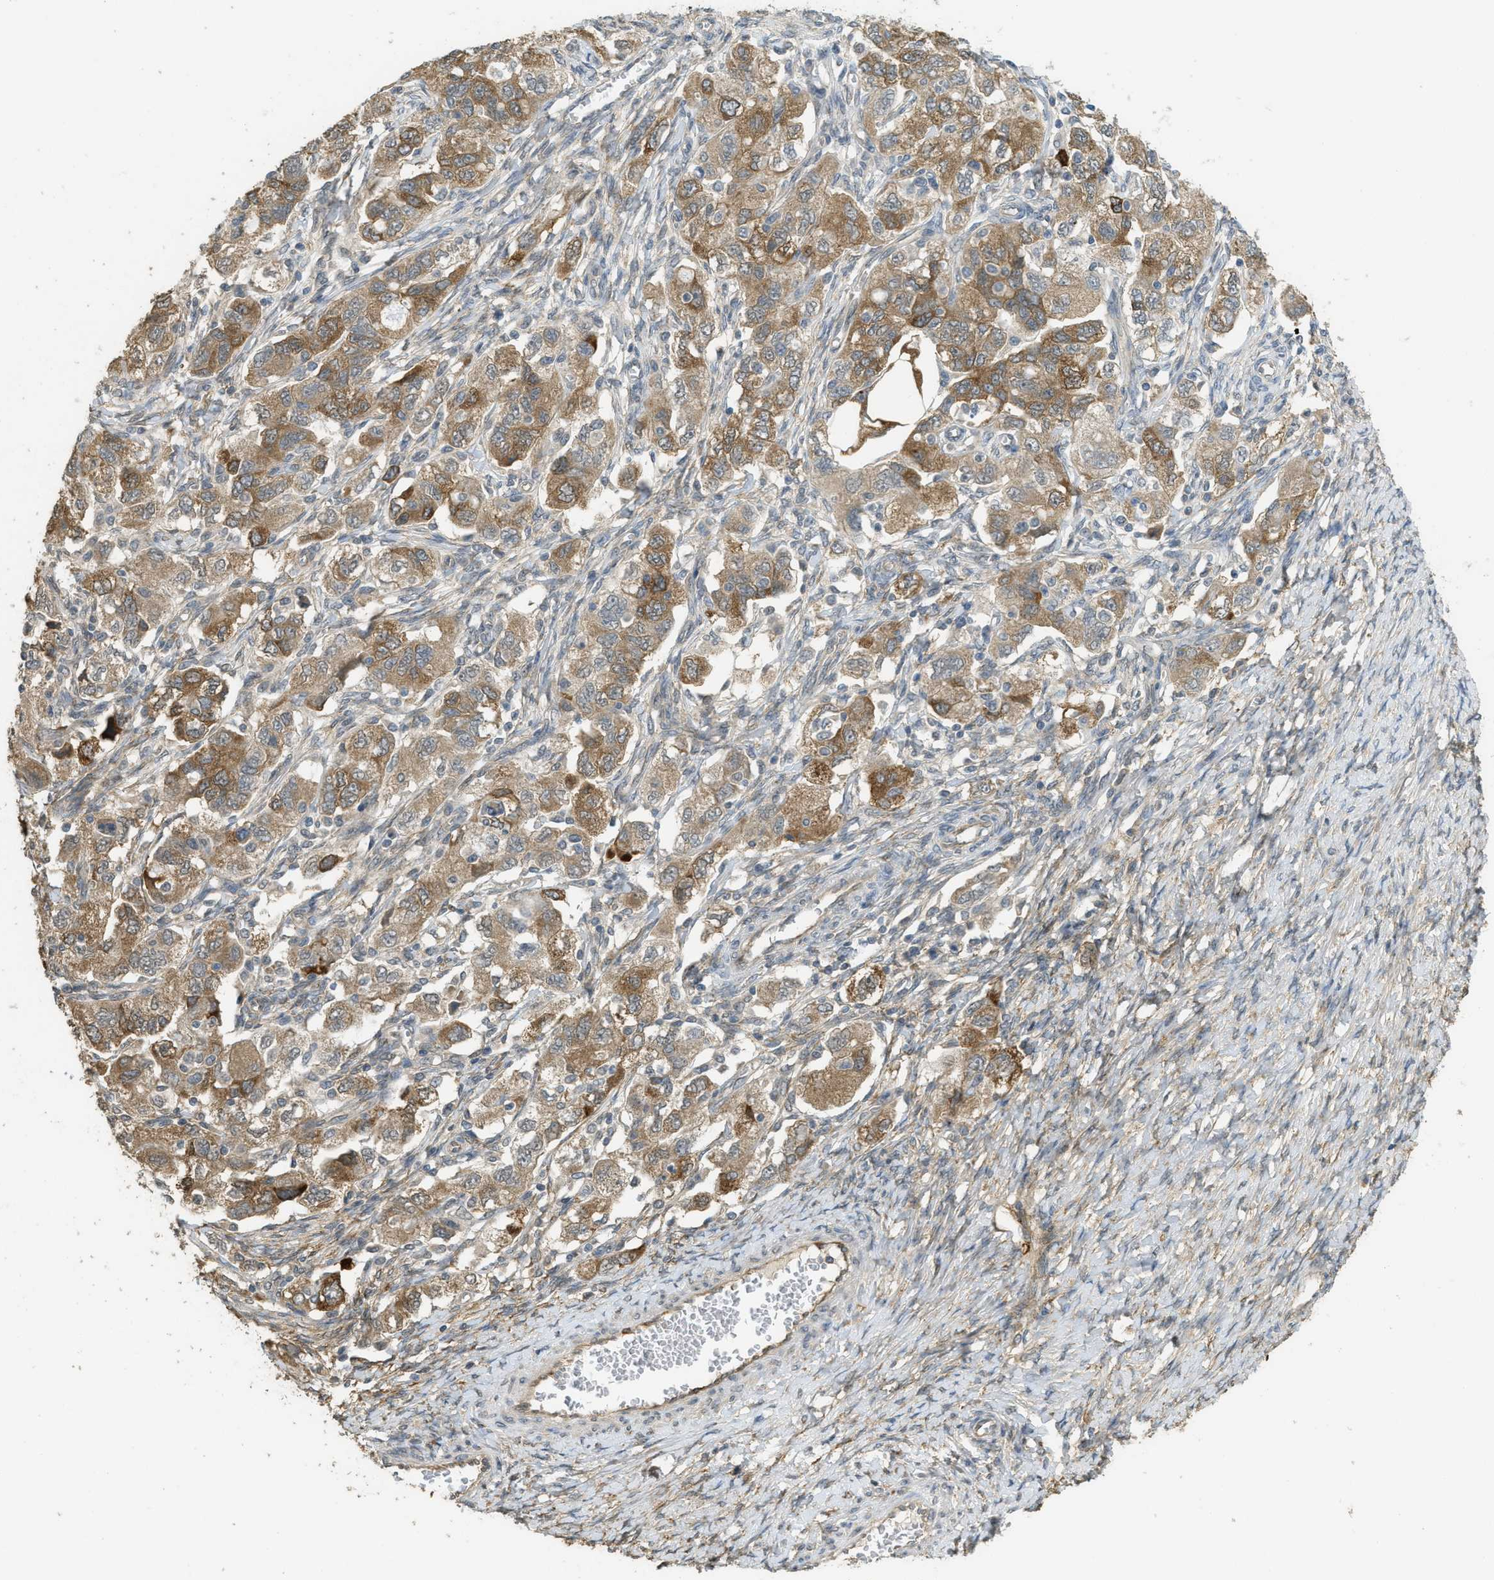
{"staining": {"intensity": "moderate", "quantity": ">75%", "location": "cytoplasmic/membranous"}, "tissue": "ovarian cancer", "cell_type": "Tumor cells", "image_type": "cancer", "snomed": [{"axis": "morphology", "description": "Carcinoma, NOS"}, {"axis": "morphology", "description": "Cystadenocarcinoma, serous, NOS"}, {"axis": "topography", "description": "Ovary"}], "caption": "Tumor cells reveal medium levels of moderate cytoplasmic/membranous expression in approximately >75% of cells in human serous cystadenocarcinoma (ovarian). (IHC, brightfield microscopy, high magnification).", "gene": "IGF2BP2", "patient": {"sex": "female", "age": 69}}